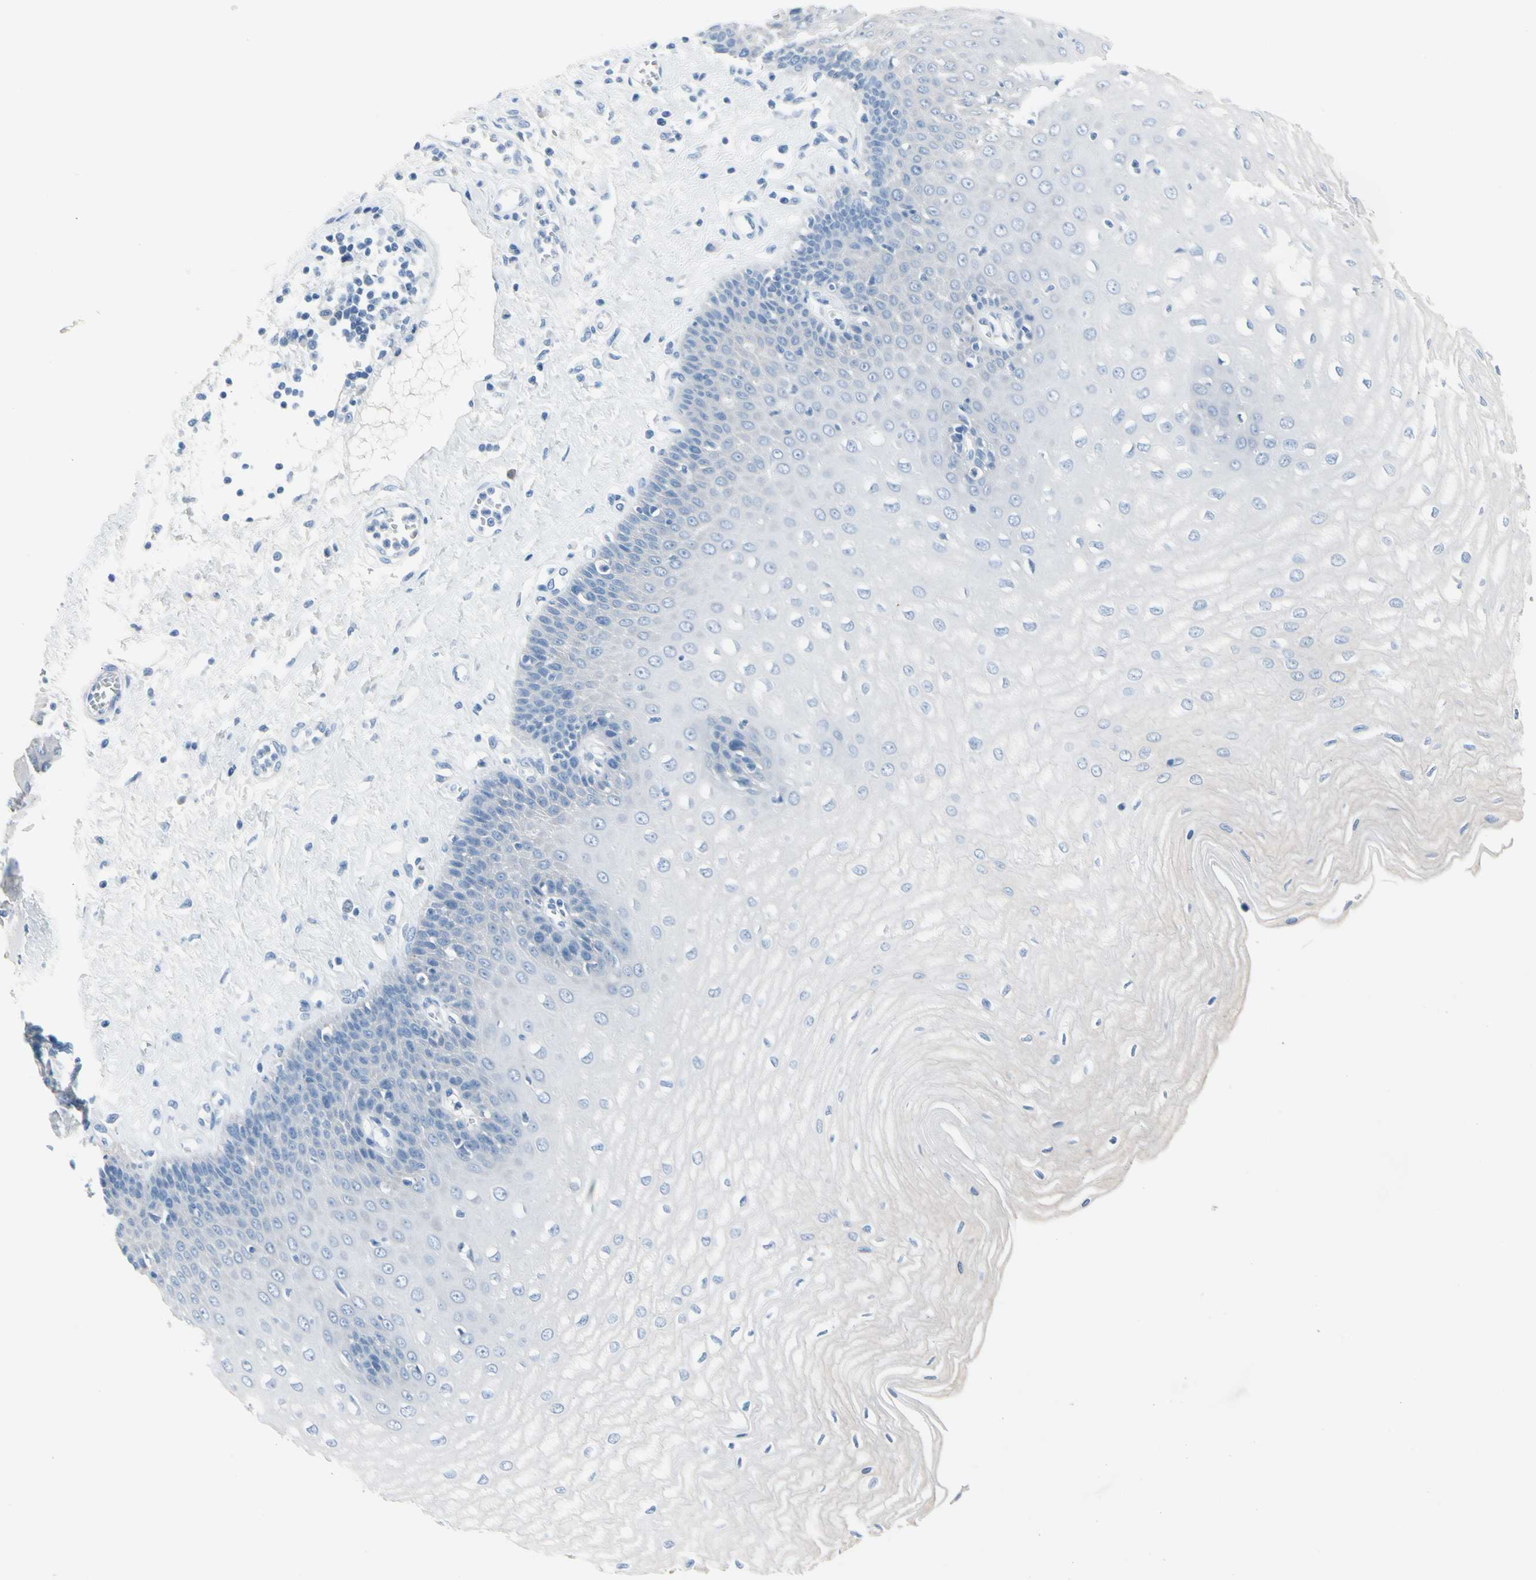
{"staining": {"intensity": "negative", "quantity": "none", "location": "none"}, "tissue": "esophagus", "cell_type": "Squamous epithelial cells", "image_type": "normal", "snomed": [{"axis": "morphology", "description": "Normal tissue, NOS"}, {"axis": "morphology", "description": "Squamous cell carcinoma, NOS"}, {"axis": "topography", "description": "Esophagus"}], "caption": "Immunohistochemistry (IHC) micrograph of unremarkable human esophagus stained for a protein (brown), which exhibits no staining in squamous epithelial cells.", "gene": "TPO", "patient": {"sex": "male", "age": 65}}